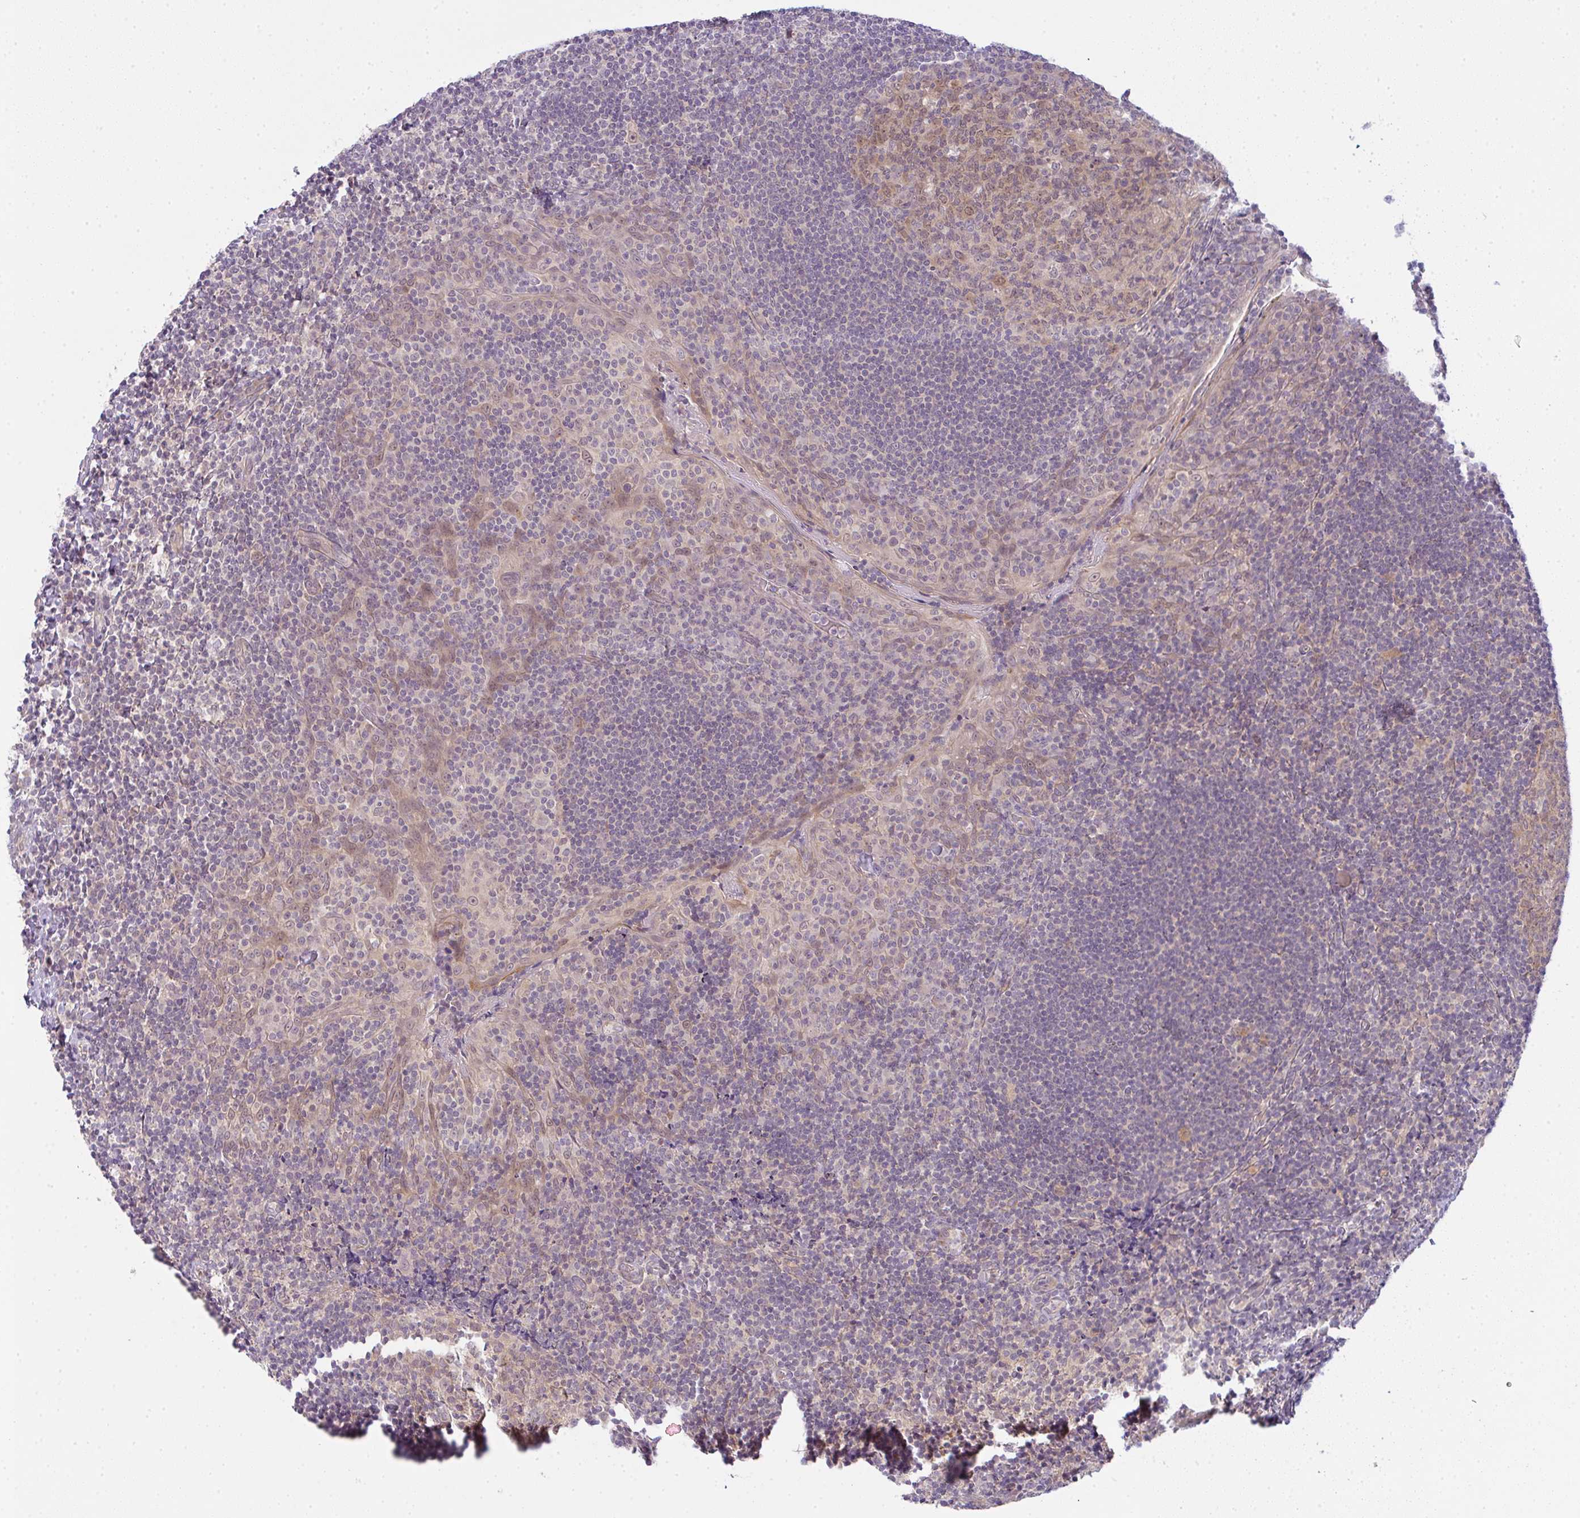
{"staining": {"intensity": "weak", "quantity": "25%-75%", "location": "nuclear"}, "tissue": "tonsil", "cell_type": "Germinal center cells", "image_type": "normal", "snomed": [{"axis": "morphology", "description": "Normal tissue, NOS"}, {"axis": "topography", "description": "Tonsil"}], "caption": "Immunohistochemistry (IHC) micrograph of normal tonsil: human tonsil stained using IHC shows low levels of weak protein expression localized specifically in the nuclear of germinal center cells, appearing as a nuclear brown color.", "gene": "CSE1L", "patient": {"sex": "male", "age": 17}}